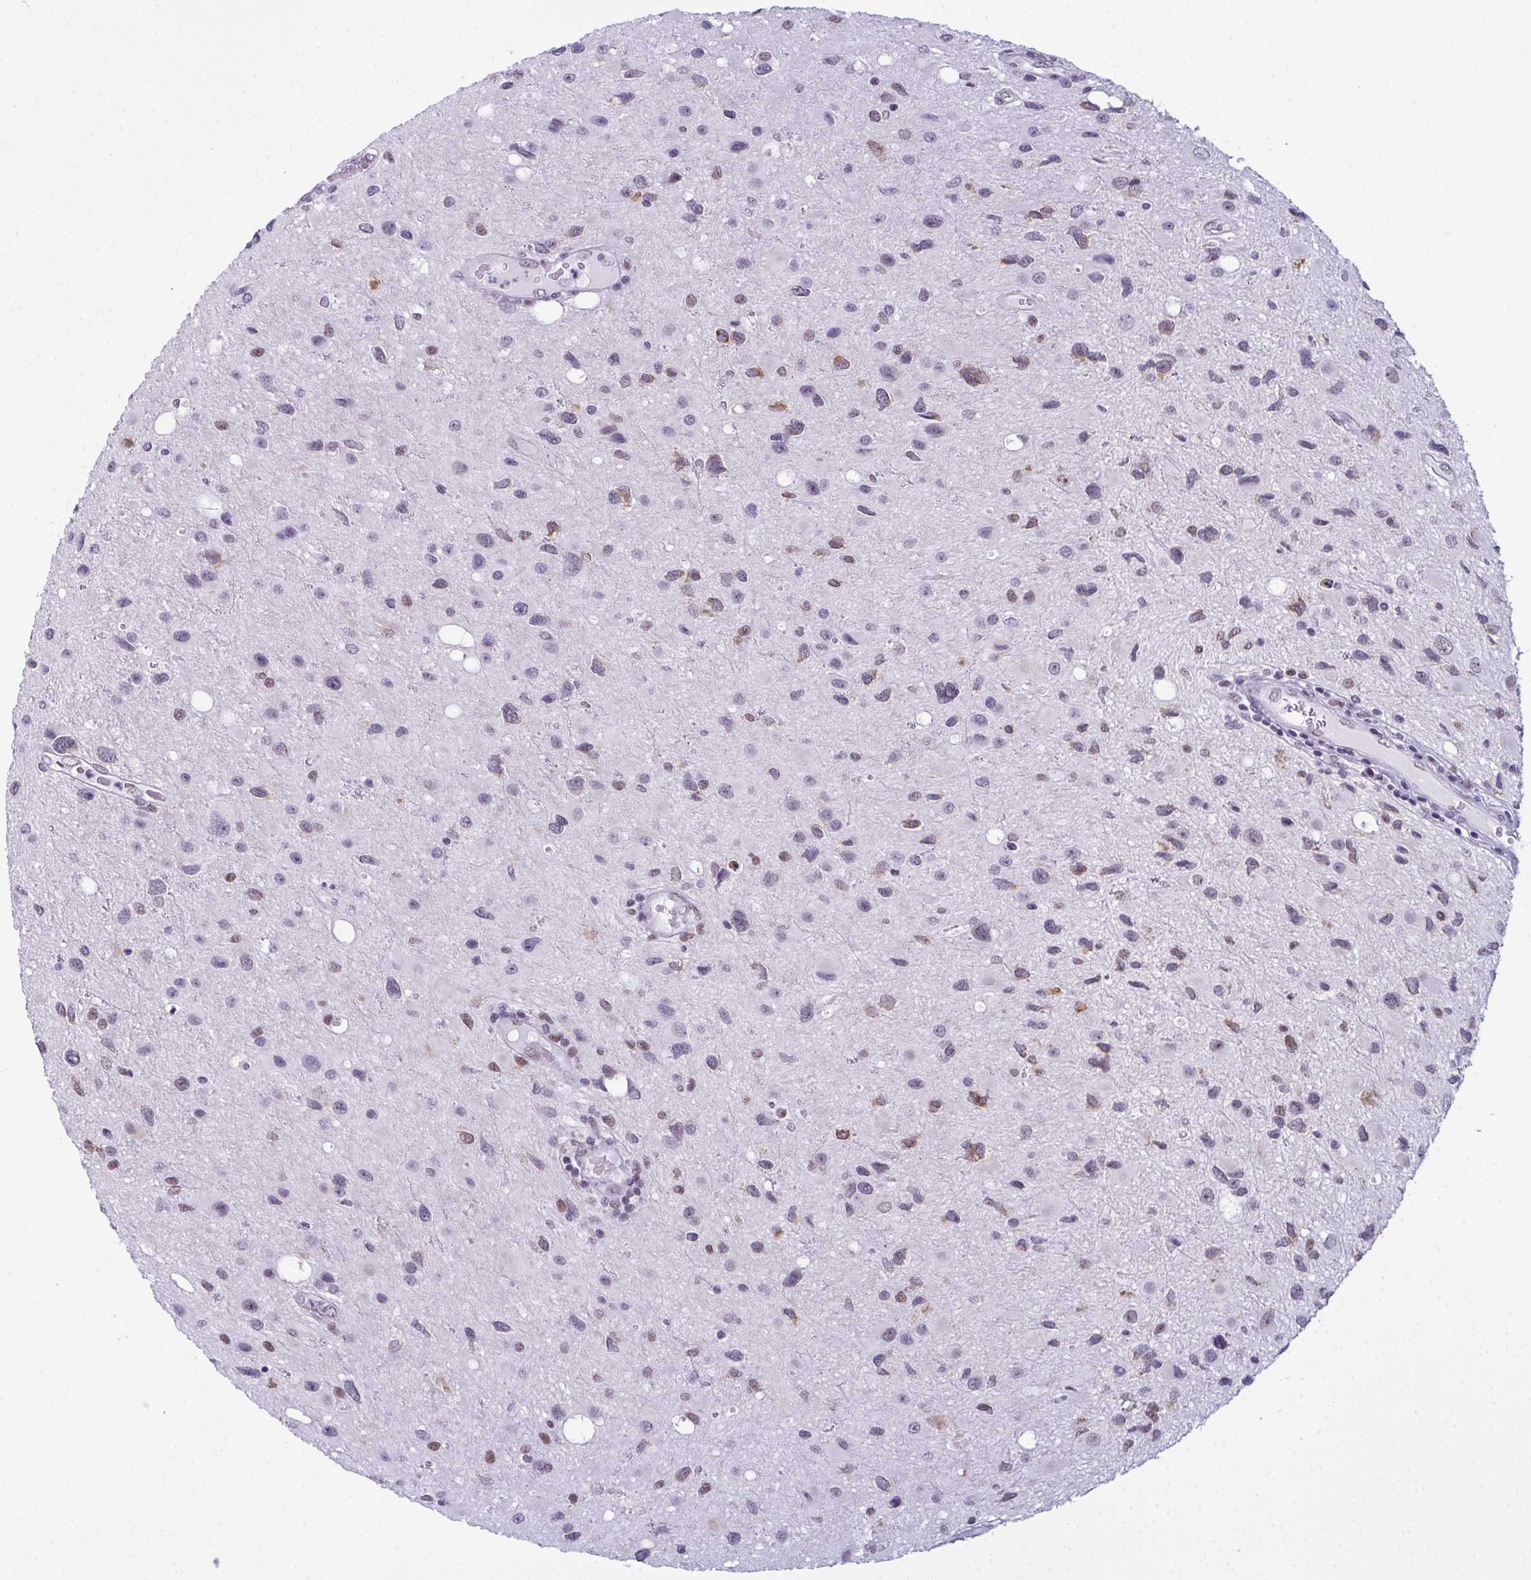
{"staining": {"intensity": "negative", "quantity": "none", "location": "none"}, "tissue": "glioma", "cell_type": "Tumor cells", "image_type": "cancer", "snomed": [{"axis": "morphology", "description": "Glioma, malignant, Low grade"}, {"axis": "topography", "description": "Brain"}], "caption": "IHC photomicrograph of human low-grade glioma (malignant) stained for a protein (brown), which shows no expression in tumor cells. (DAB IHC with hematoxylin counter stain).", "gene": "RBM7", "patient": {"sex": "female", "age": 32}}